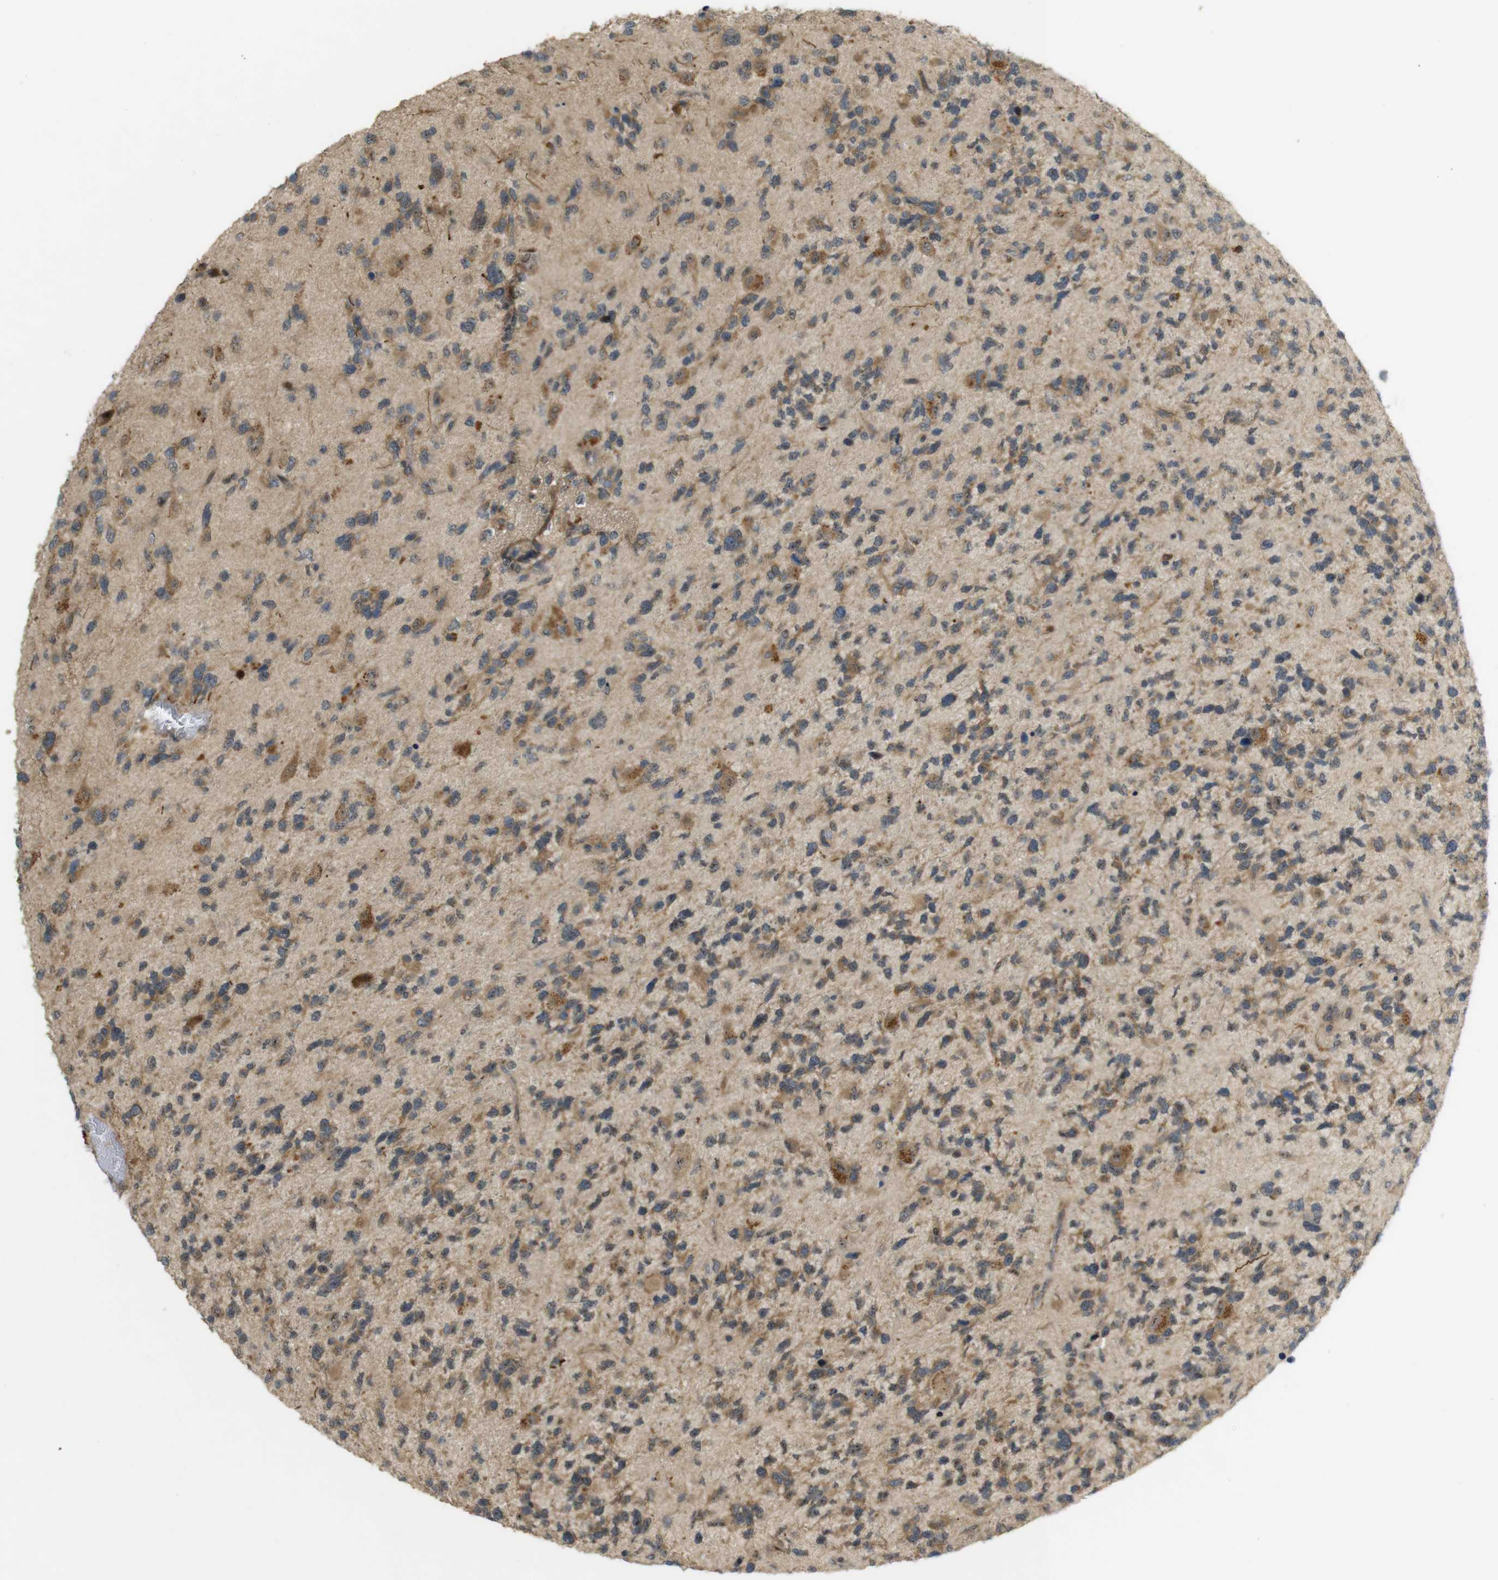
{"staining": {"intensity": "moderate", "quantity": ">75%", "location": "cytoplasmic/membranous"}, "tissue": "glioma", "cell_type": "Tumor cells", "image_type": "cancer", "snomed": [{"axis": "morphology", "description": "Glioma, malignant, High grade"}, {"axis": "topography", "description": "Brain"}], "caption": "DAB immunohistochemical staining of glioma displays moderate cytoplasmic/membranous protein expression in approximately >75% of tumor cells.", "gene": "TMX3", "patient": {"sex": "female", "age": 58}}